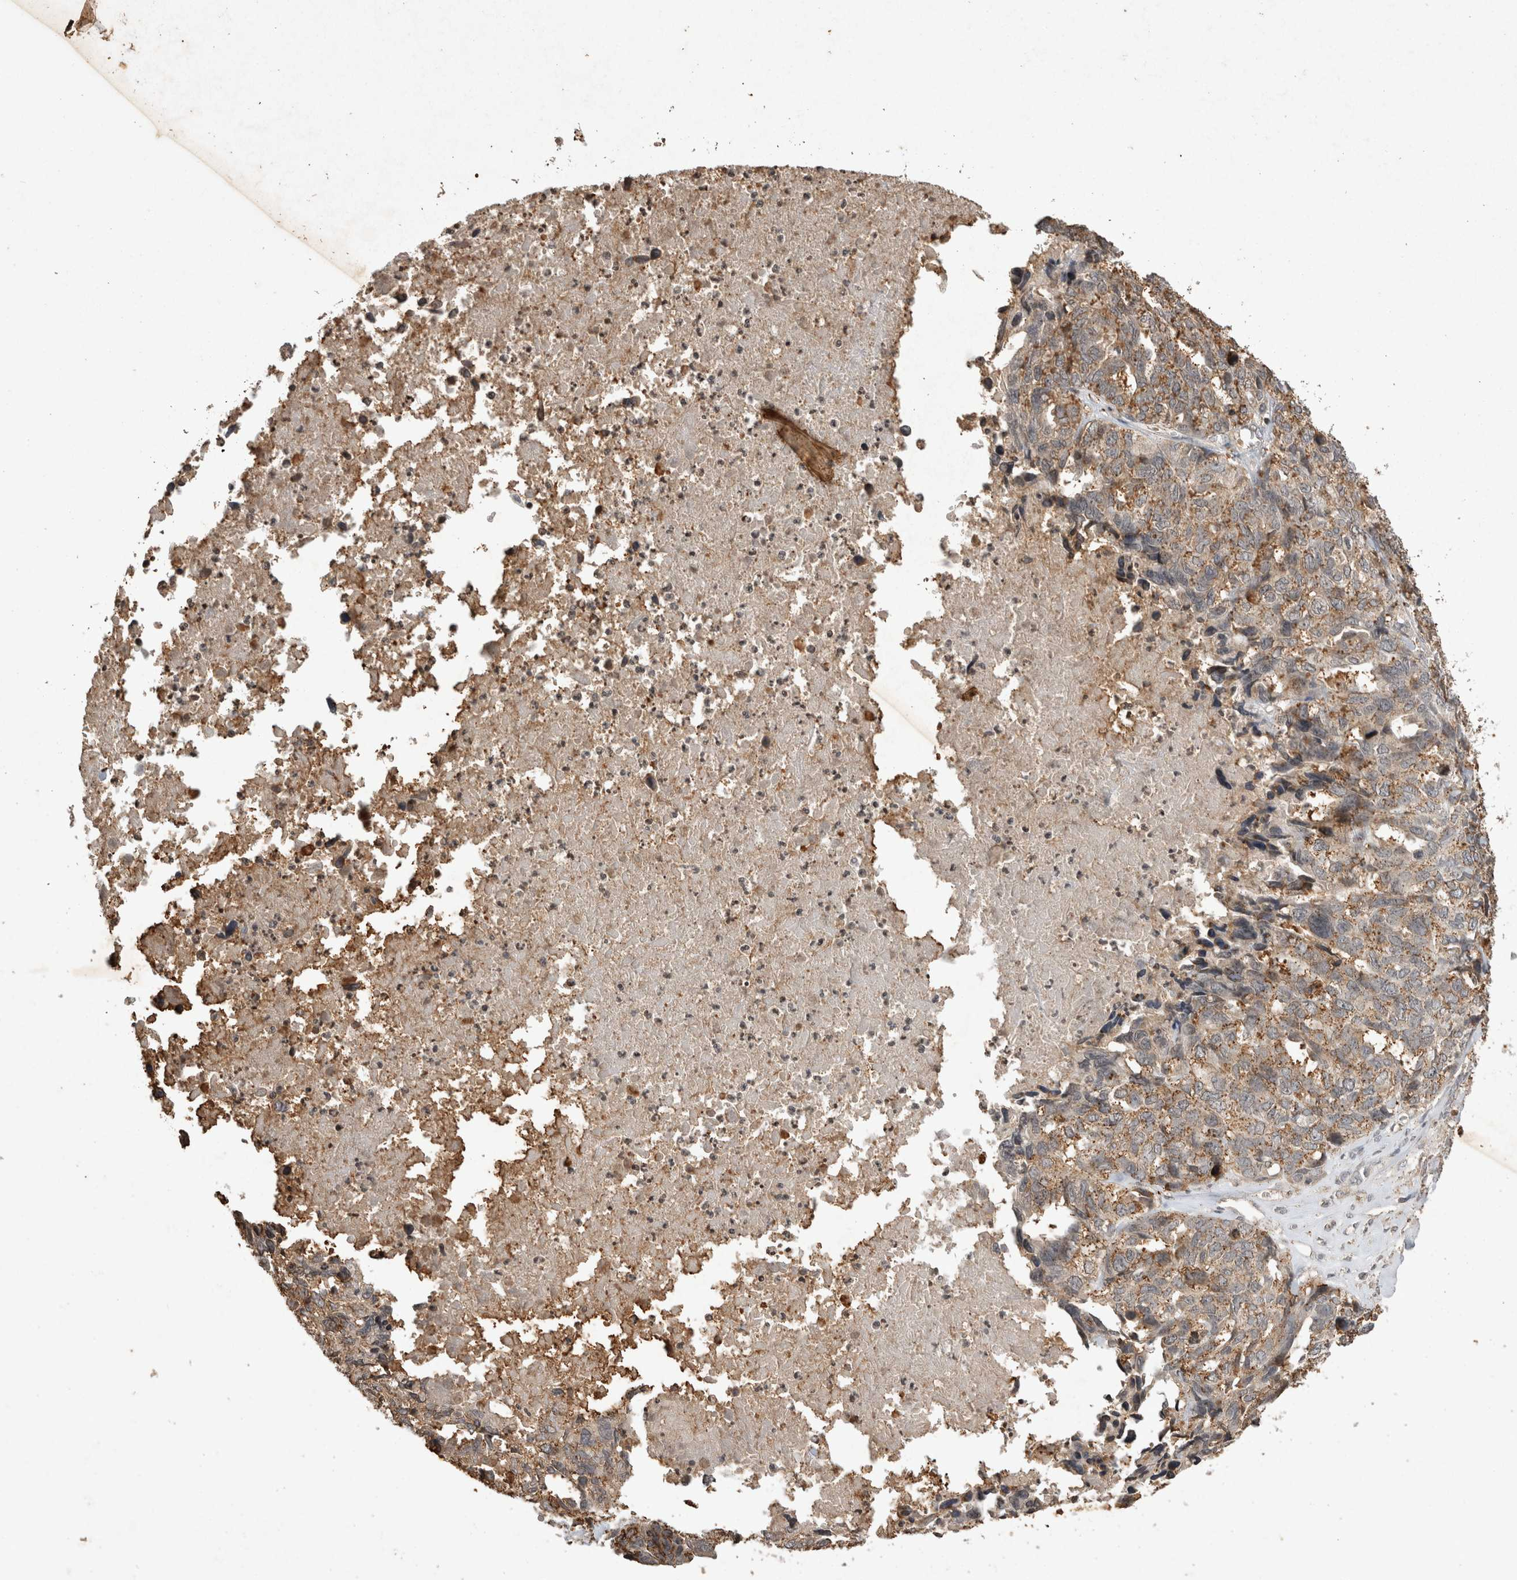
{"staining": {"intensity": "moderate", "quantity": ">75%", "location": "cytoplasmic/membranous"}, "tissue": "ovarian cancer", "cell_type": "Tumor cells", "image_type": "cancer", "snomed": [{"axis": "morphology", "description": "Cystadenocarcinoma, serous, NOS"}, {"axis": "topography", "description": "Ovary"}], "caption": "Ovarian cancer stained for a protein demonstrates moderate cytoplasmic/membranous positivity in tumor cells. (DAB (3,3'-diaminobenzidine) IHC with brightfield microscopy, high magnification).", "gene": "HRK", "patient": {"sex": "female", "age": 79}}